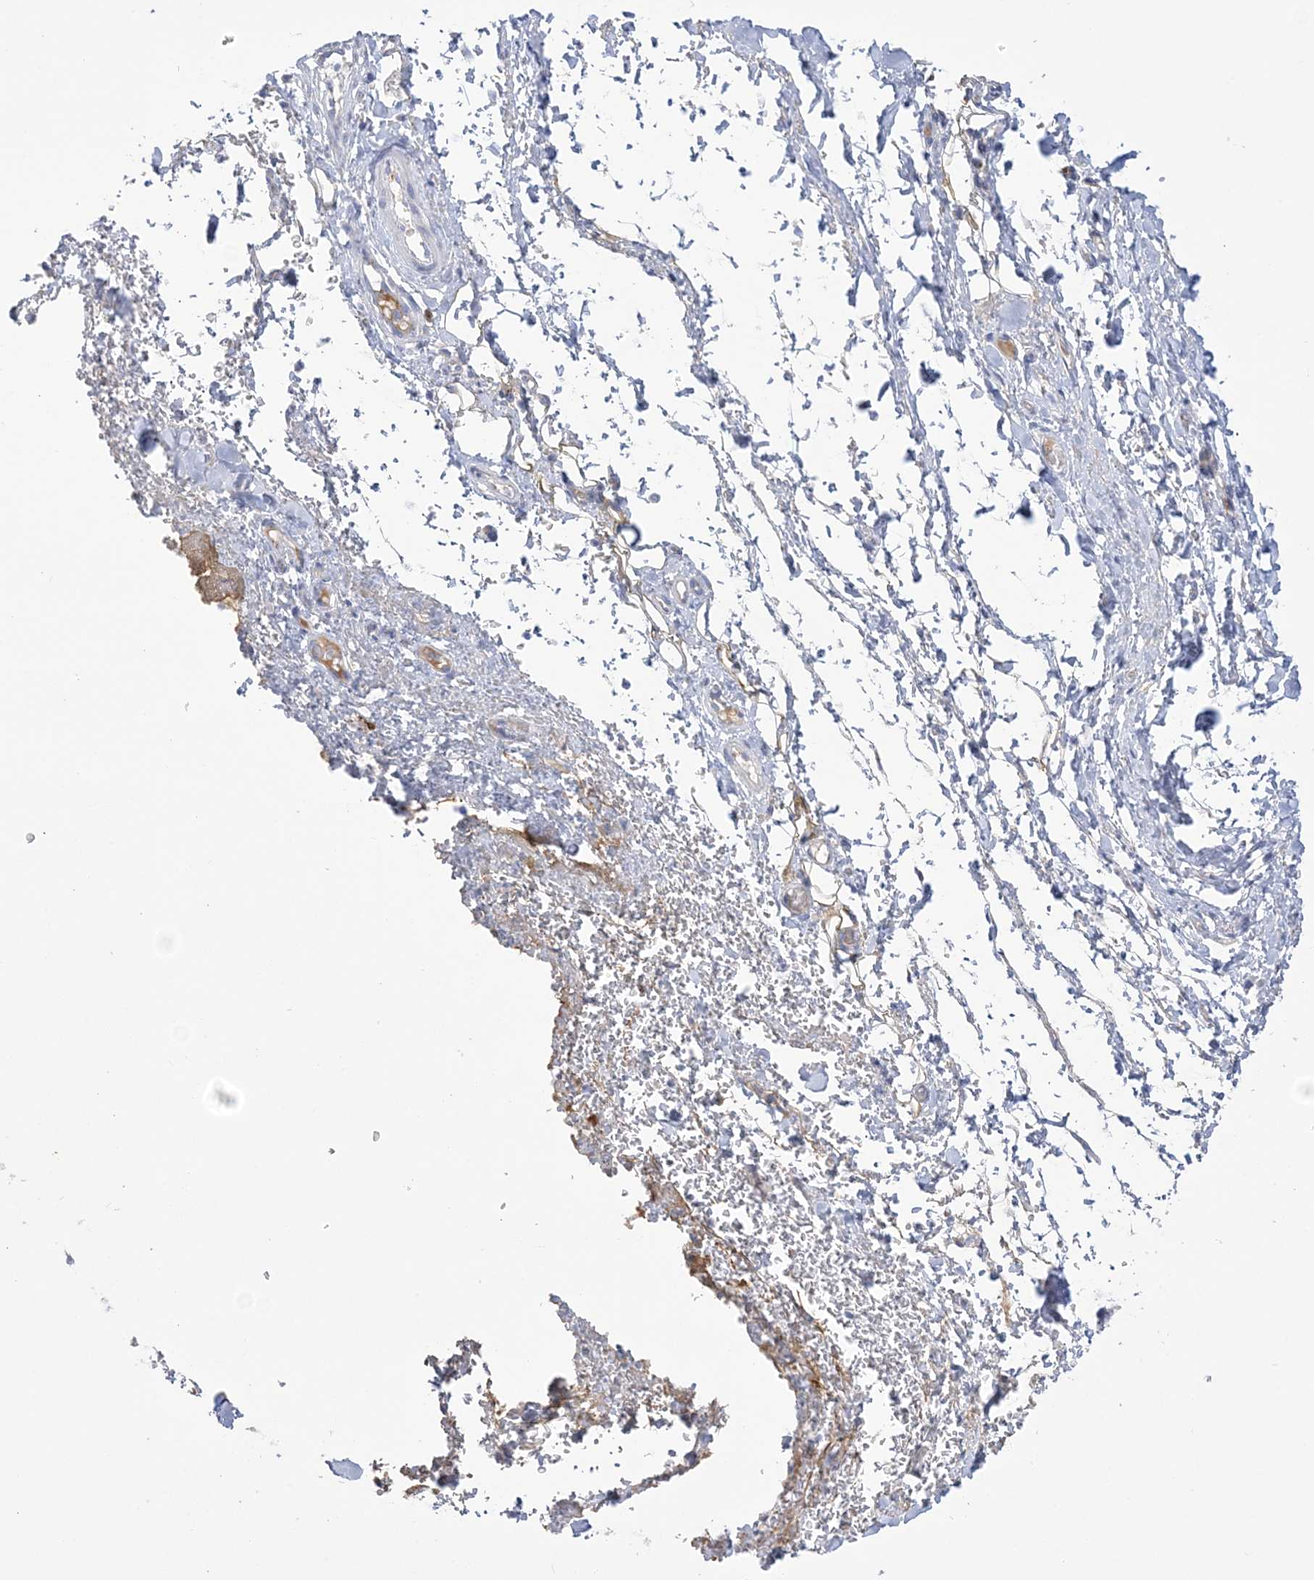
{"staining": {"intensity": "negative", "quantity": "none", "location": "none"}, "tissue": "adipose tissue", "cell_type": "Adipocytes", "image_type": "normal", "snomed": [{"axis": "morphology", "description": "Normal tissue, NOS"}, {"axis": "morphology", "description": "Adenocarcinoma, NOS"}, {"axis": "topography", "description": "Stomach, upper"}, {"axis": "topography", "description": "Peripheral nerve tissue"}], "caption": "Unremarkable adipose tissue was stained to show a protein in brown. There is no significant staining in adipocytes. (Stains: DAB (3,3'-diaminobenzidine) immunohistochemistry (IHC) with hematoxylin counter stain, Microscopy: brightfield microscopy at high magnification).", "gene": "SEMA3D", "patient": {"sex": "male", "age": 62}}